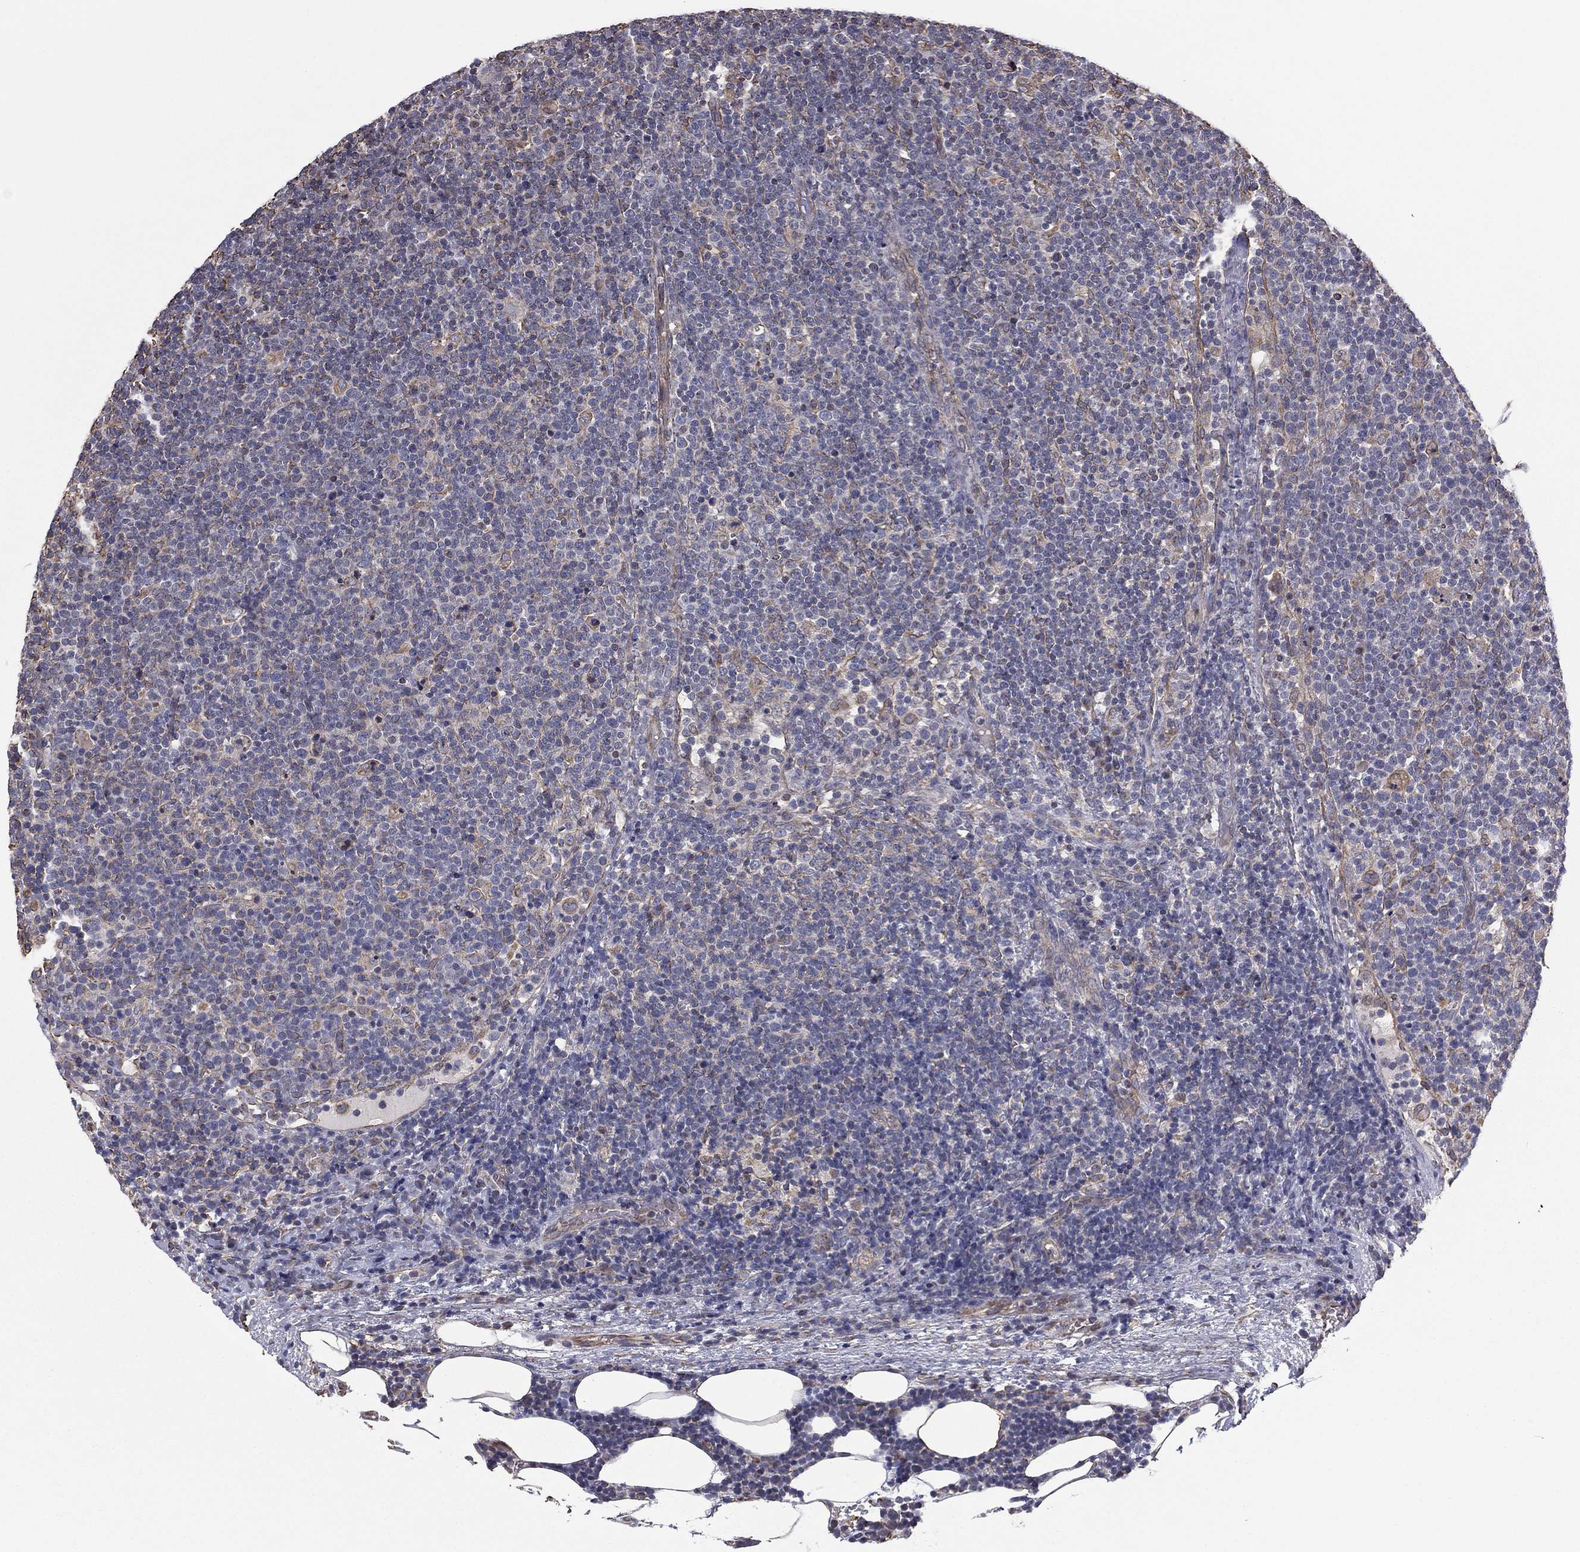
{"staining": {"intensity": "negative", "quantity": "none", "location": "none"}, "tissue": "lymphoma", "cell_type": "Tumor cells", "image_type": "cancer", "snomed": [{"axis": "morphology", "description": "Malignant lymphoma, non-Hodgkin's type, High grade"}, {"axis": "topography", "description": "Lymph node"}], "caption": "Immunohistochemistry (IHC) histopathology image of neoplastic tissue: malignant lymphoma, non-Hodgkin's type (high-grade) stained with DAB (3,3'-diaminobenzidine) exhibits no significant protein positivity in tumor cells. The staining is performed using DAB (3,3'-diaminobenzidine) brown chromogen with nuclei counter-stained in using hematoxylin.", "gene": "SCUBE1", "patient": {"sex": "male", "age": 61}}